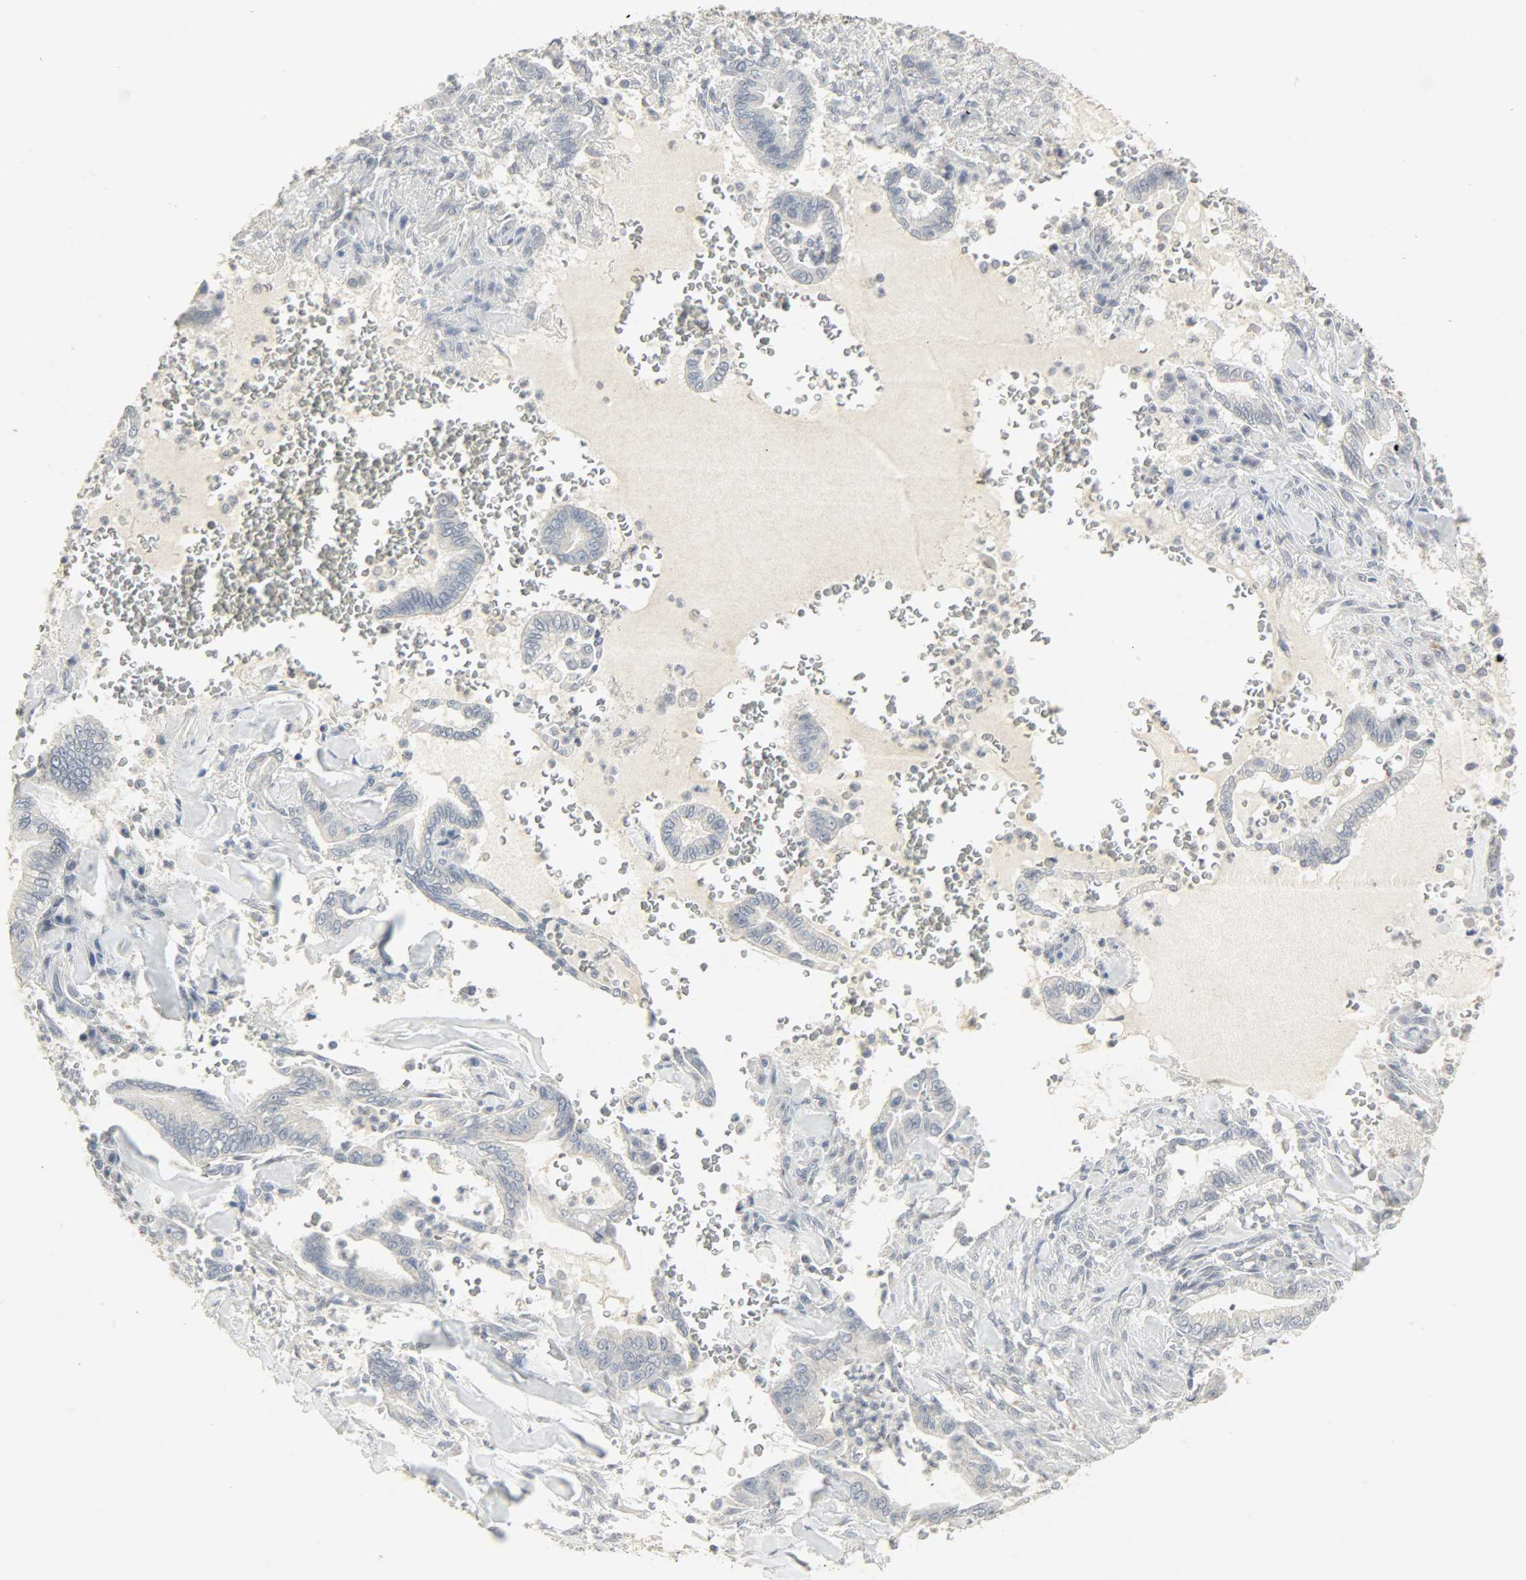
{"staining": {"intensity": "negative", "quantity": "none", "location": "none"}, "tissue": "liver cancer", "cell_type": "Tumor cells", "image_type": "cancer", "snomed": [{"axis": "morphology", "description": "Cholangiocarcinoma"}, {"axis": "topography", "description": "Liver"}], "caption": "Immunohistochemistry photomicrograph of neoplastic tissue: cholangiocarcinoma (liver) stained with DAB (3,3'-diaminobenzidine) displays no significant protein expression in tumor cells.", "gene": "CAMK4", "patient": {"sex": "female", "age": 67}}